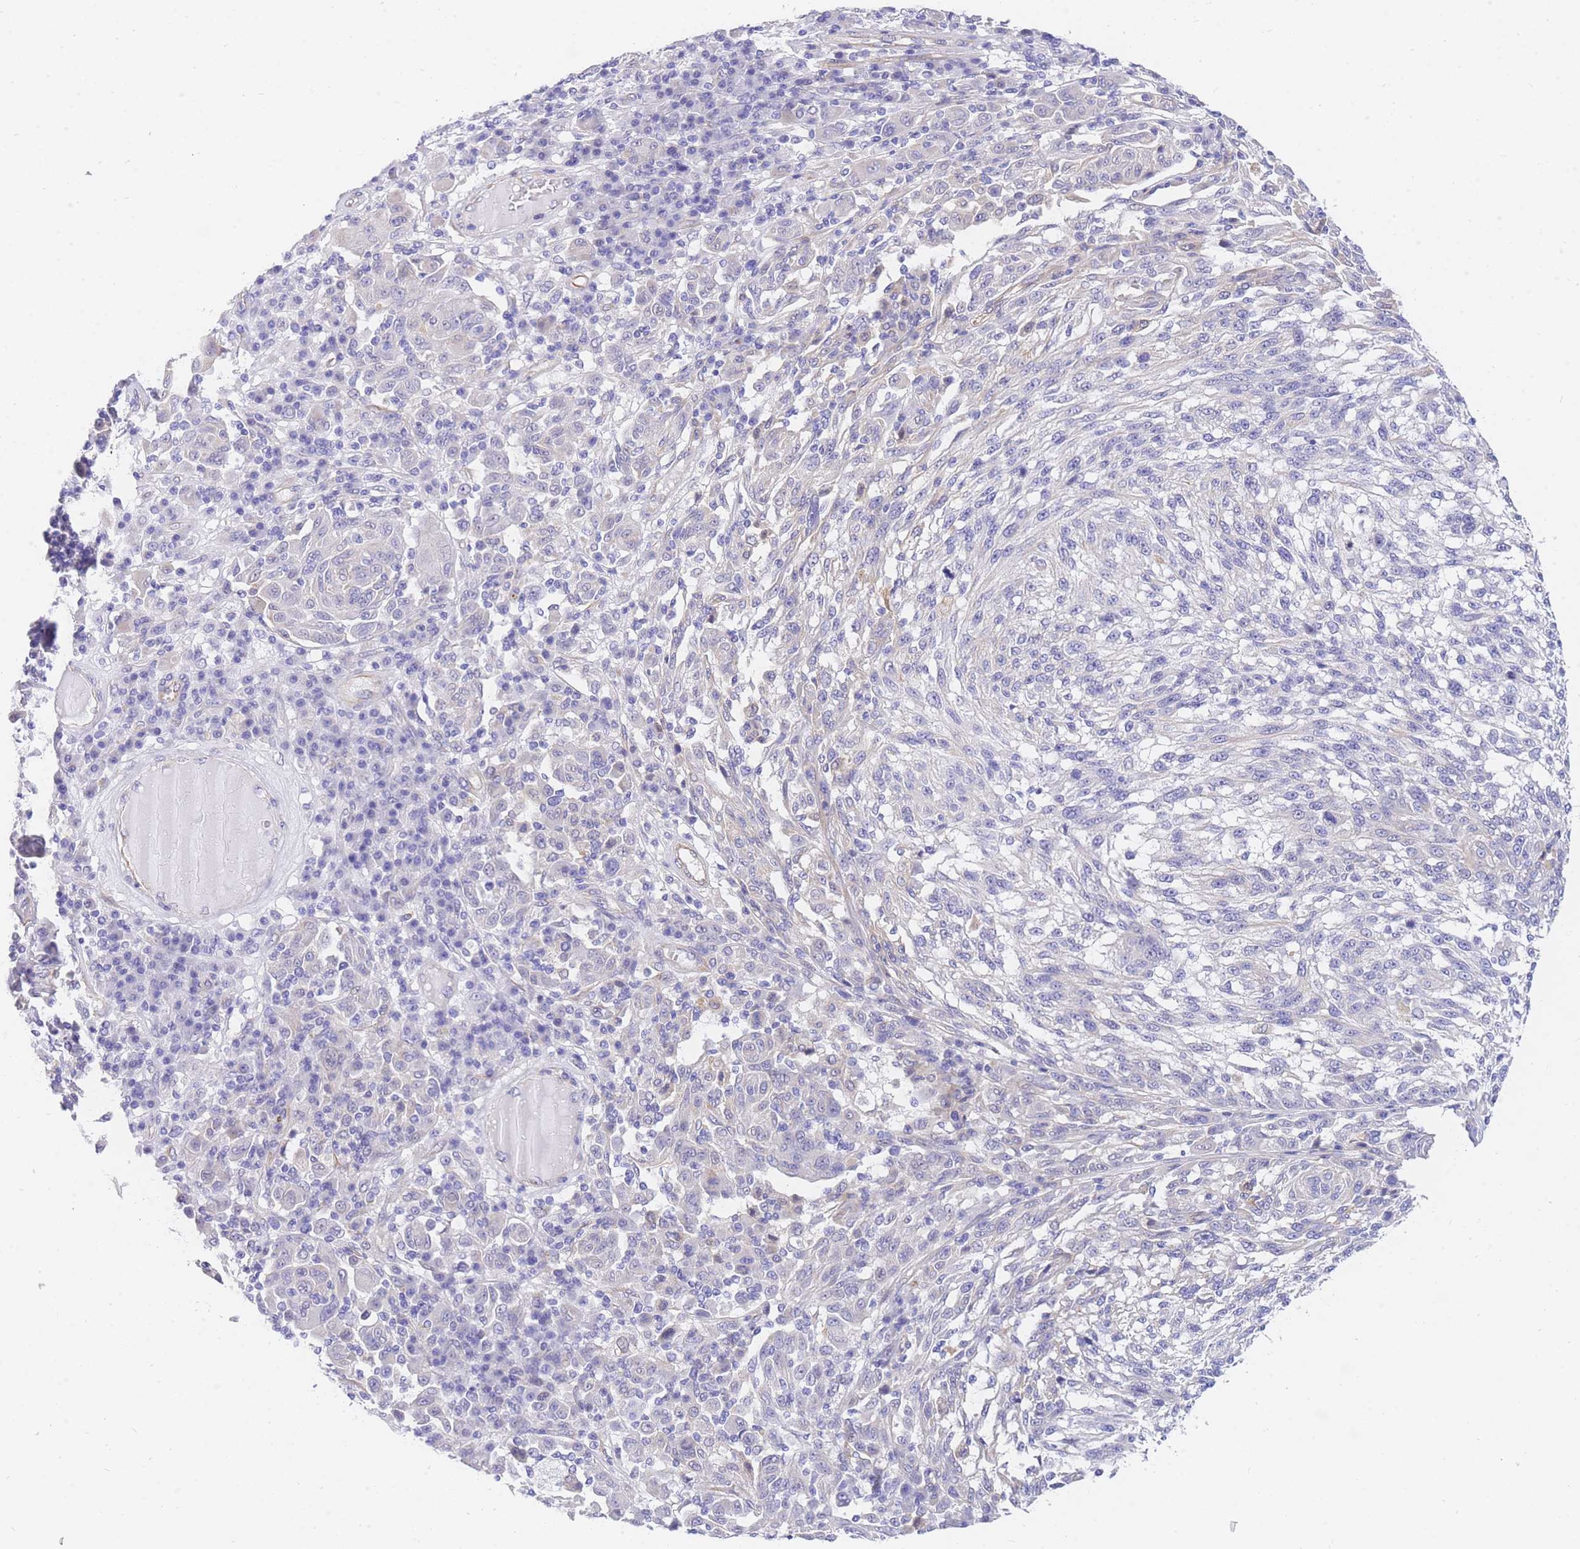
{"staining": {"intensity": "negative", "quantity": "none", "location": "none"}, "tissue": "melanoma", "cell_type": "Tumor cells", "image_type": "cancer", "snomed": [{"axis": "morphology", "description": "Malignant melanoma, NOS"}, {"axis": "topography", "description": "Skin"}], "caption": "Immunohistochemistry (IHC) micrograph of neoplastic tissue: malignant melanoma stained with DAB exhibits no significant protein staining in tumor cells.", "gene": "SRSF12", "patient": {"sex": "male", "age": 53}}